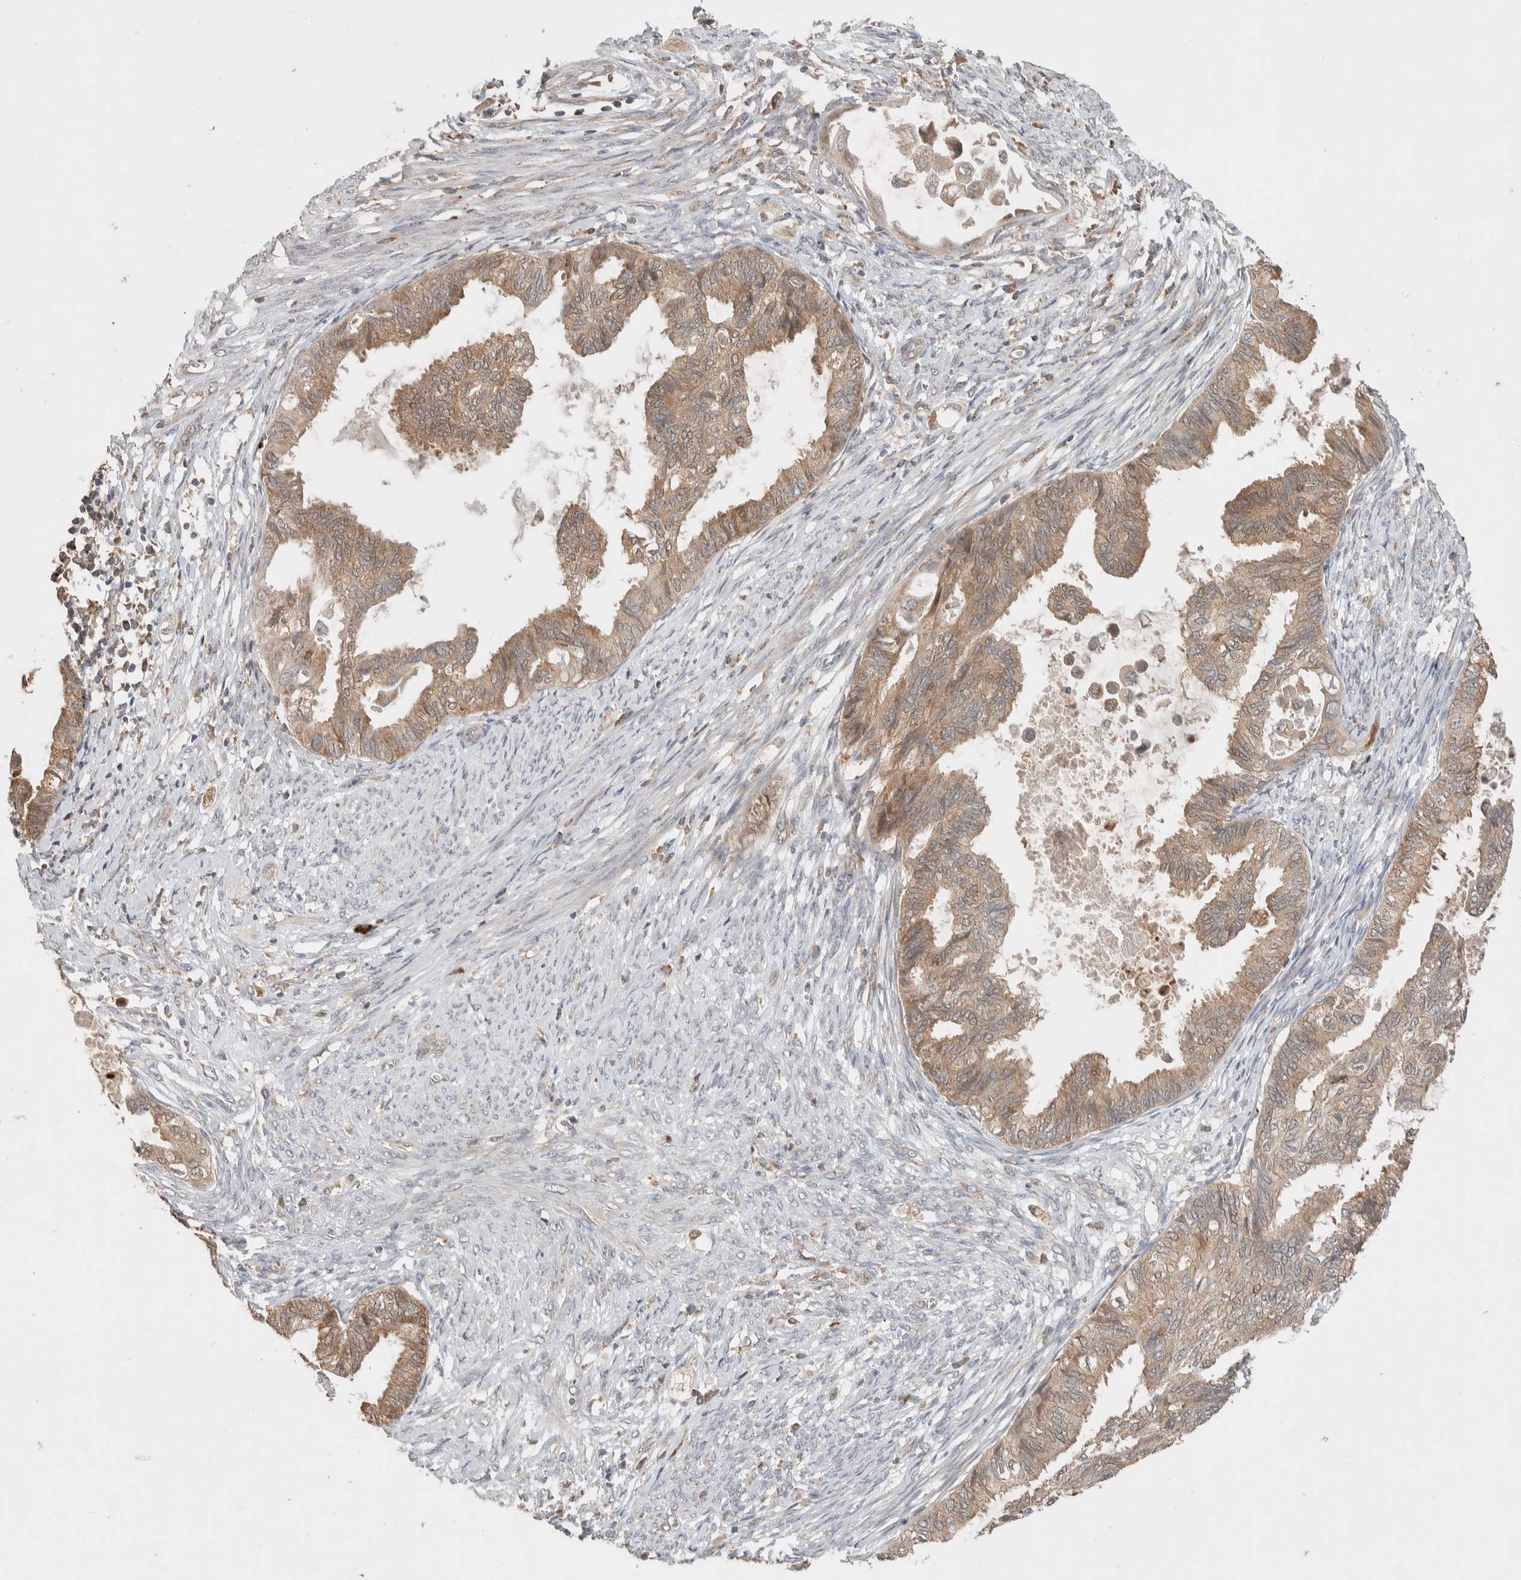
{"staining": {"intensity": "moderate", "quantity": ">75%", "location": "cytoplasmic/membranous"}, "tissue": "cervical cancer", "cell_type": "Tumor cells", "image_type": "cancer", "snomed": [{"axis": "morphology", "description": "Normal tissue, NOS"}, {"axis": "morphology", "description": "Adenocarcinoma, NOS"}, {"axis": "topography", "description": "Cervix"}, {"axis": "topography", "description": "Endometrium"}], "caption": "Cervical adenocarcinoma stained with a brown dye exhibits moderate cytoplasmic/membranous positive staining in about >75% of tumor cells.", "gene": "DEPTOR", "patient": {"sex": "female", "age": 86}}